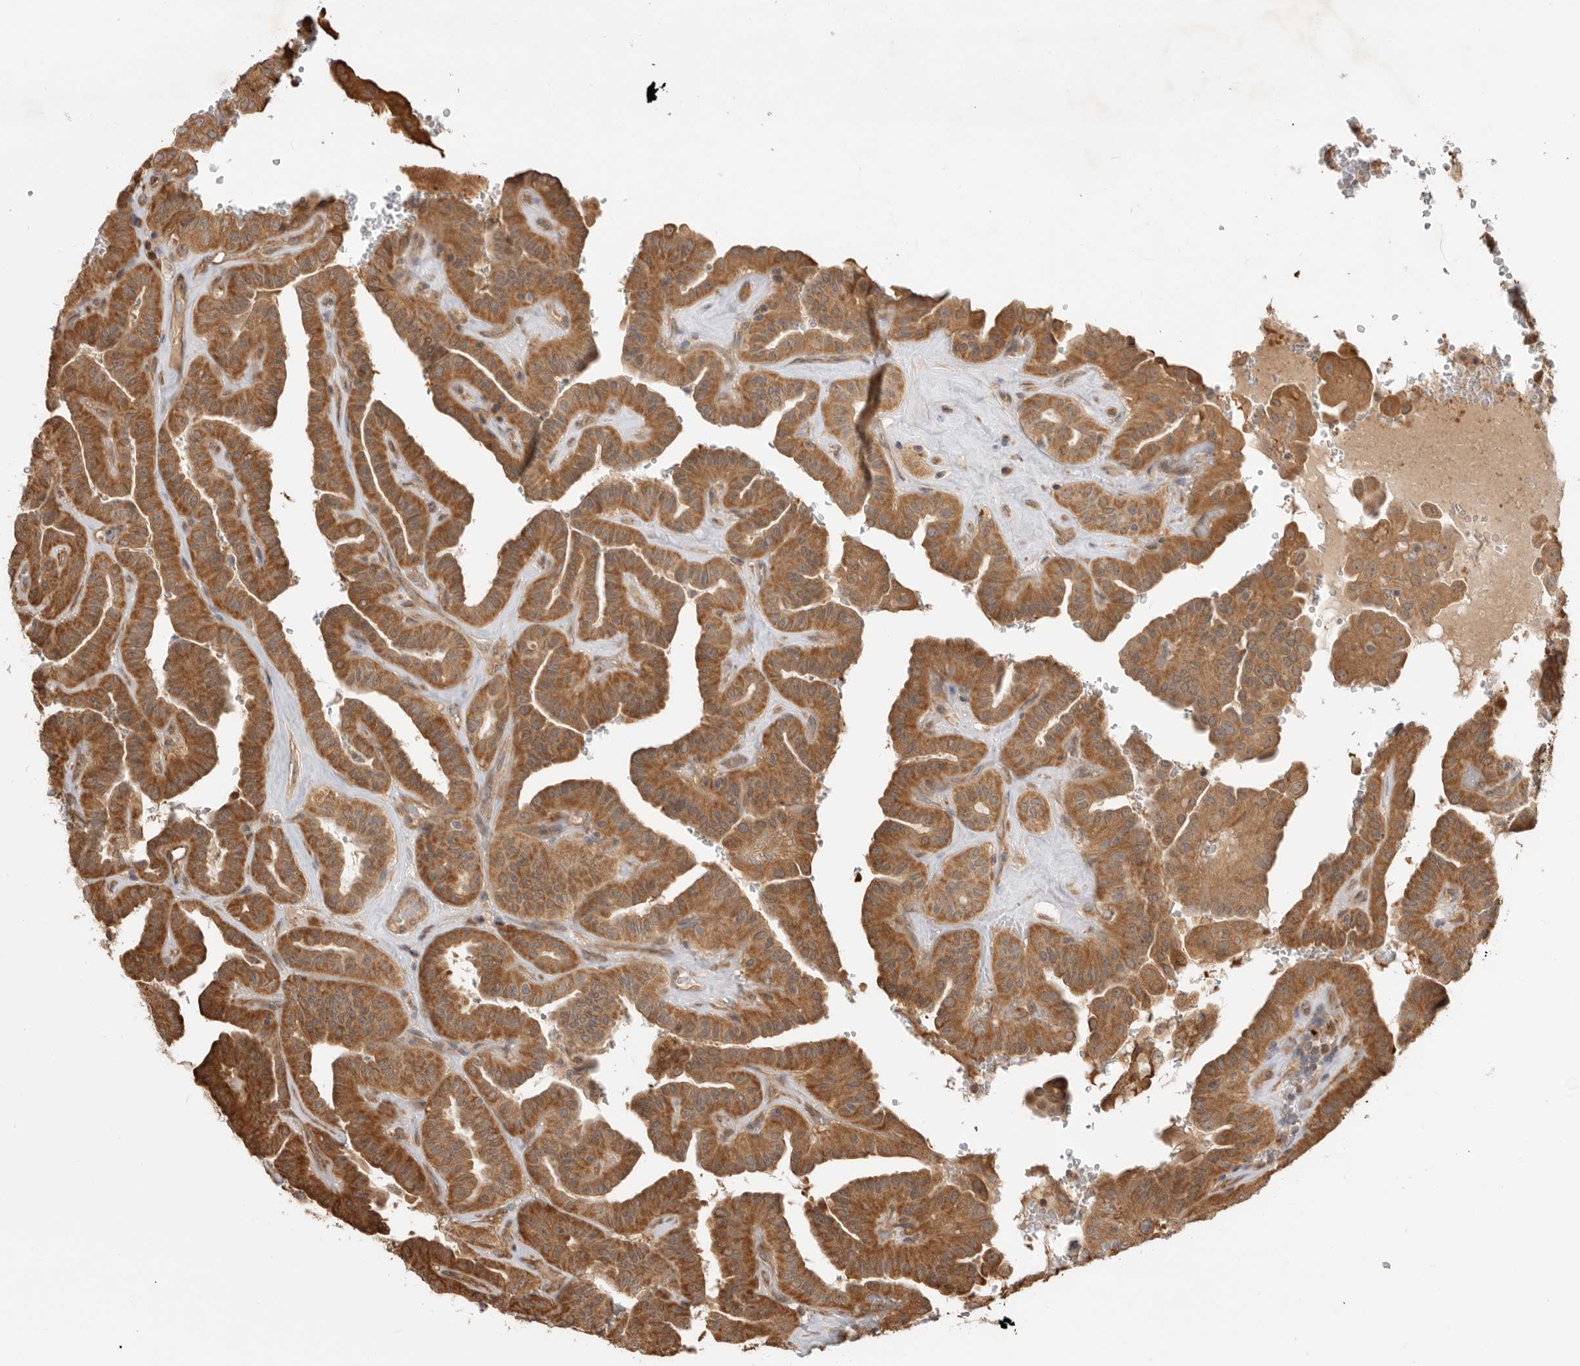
{"staining": {"intensity": "moderate", "quantity": ">75%", "location": "cytoplasmic/membranous"}, "tissue": "thyroid cancer", "cell_type": "Tumor cells", "image_type": "cancer", "snomed": [{"axis": "morphology", "description": "Papillary adenocarcinoma, NOS"}, {"axis": "topography", "description": "Thyroid gland"}], "caption": "Immunohistochemical staining of human thyroid papillary adenocarcinoma displays moderate cytoplasmic/membranous protein staining in about >75% of tumor cells.", "gene": "DPH7", "patient": {"sex": "male", "age": 77}}